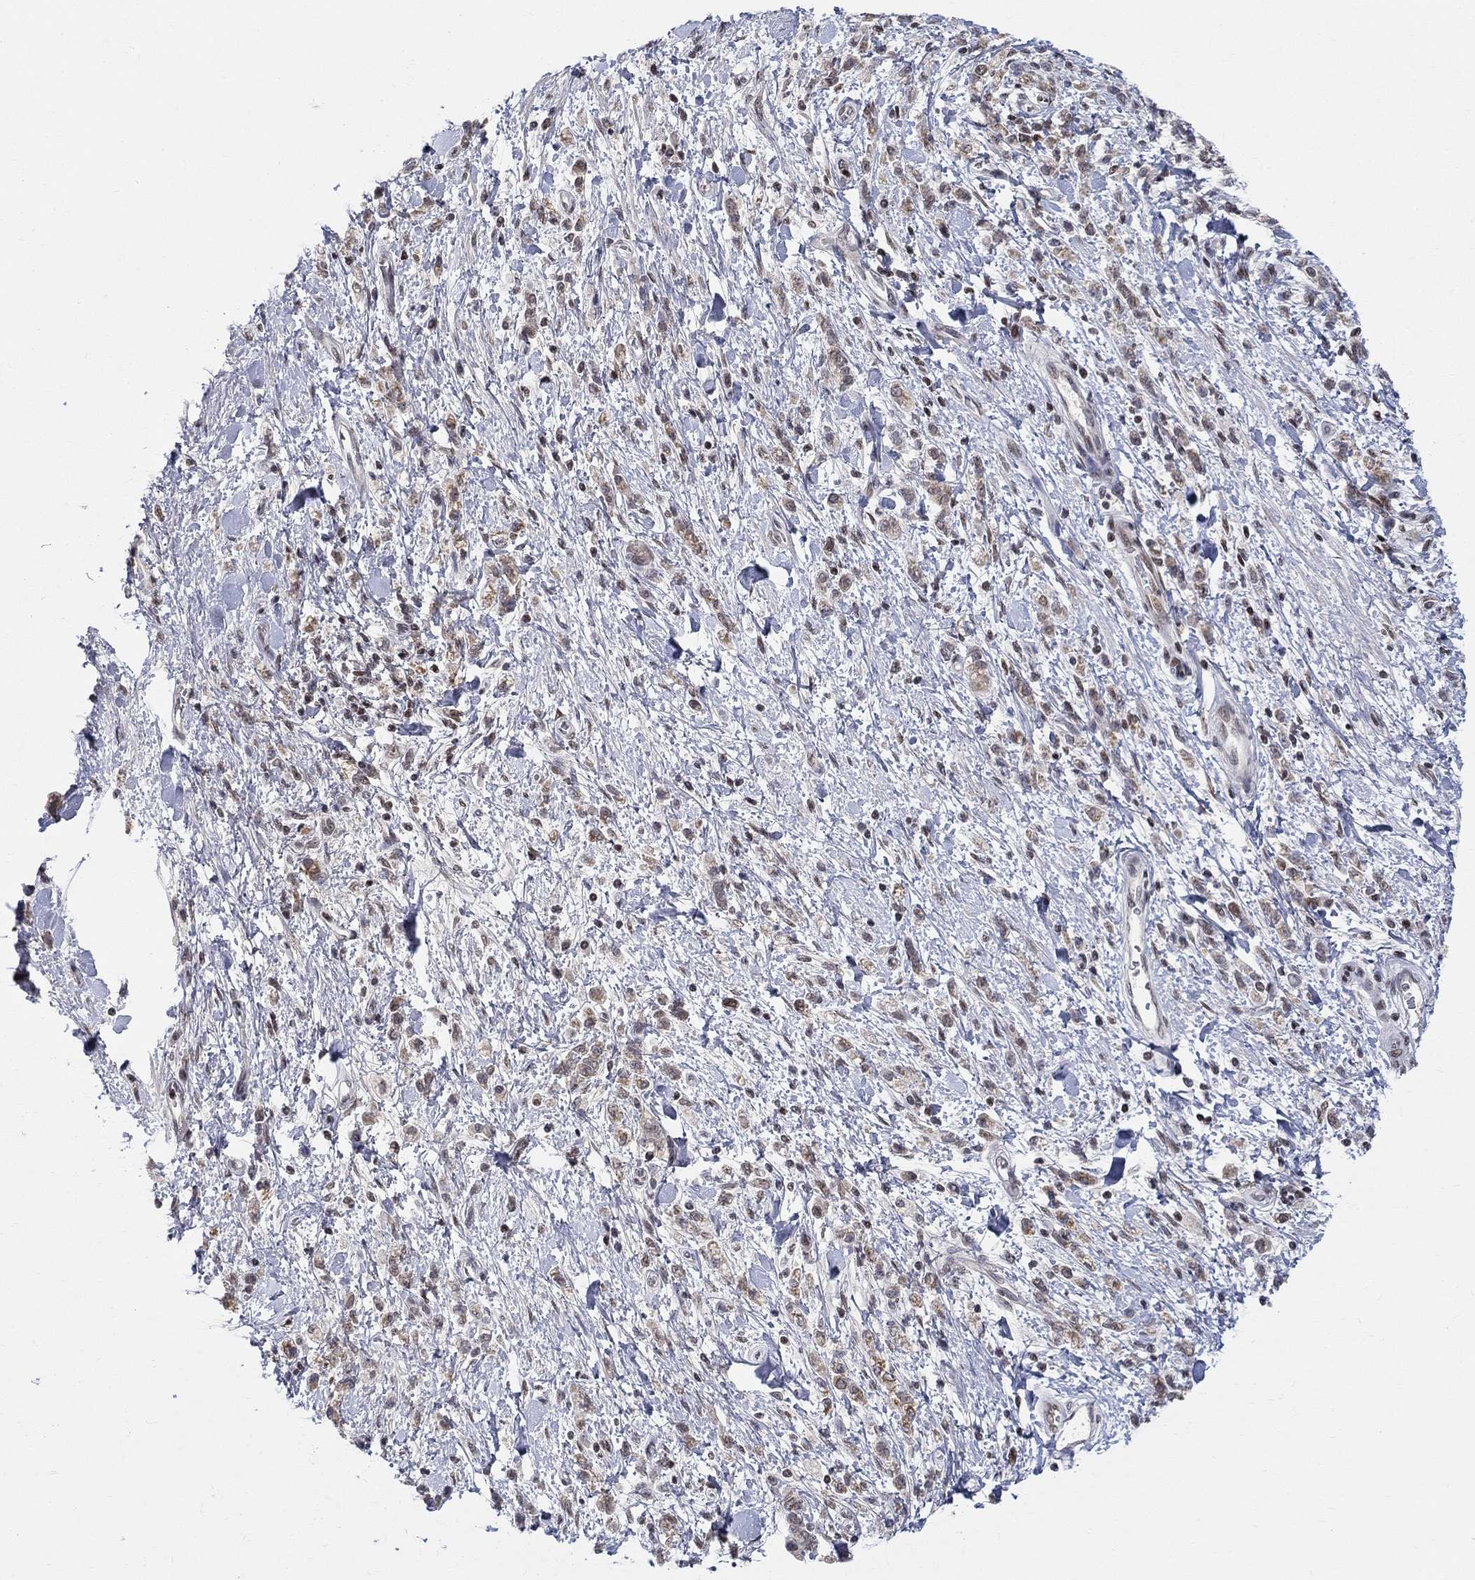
{"staining": {"intensity": "moderate", "quantity": "<25%", "location": "nuclear"}, "tissue": "stomach cancer", "cell_type": "Tumor cells", "image_type": "cancer", "snomed": [{"axis": "morphology", "description": "Adenocarcinoma, NOS"}, {"axis": "topography", "description": "Stomach"}], "caption": "There is low levels of moderate nuclear positivity in tumor cells of adenocarcinoma (stomach), as demonstrated by immunohistochemical staining (brown color).", "gene": "KLF12", "patient": {"sex": "male", "age": 77}}